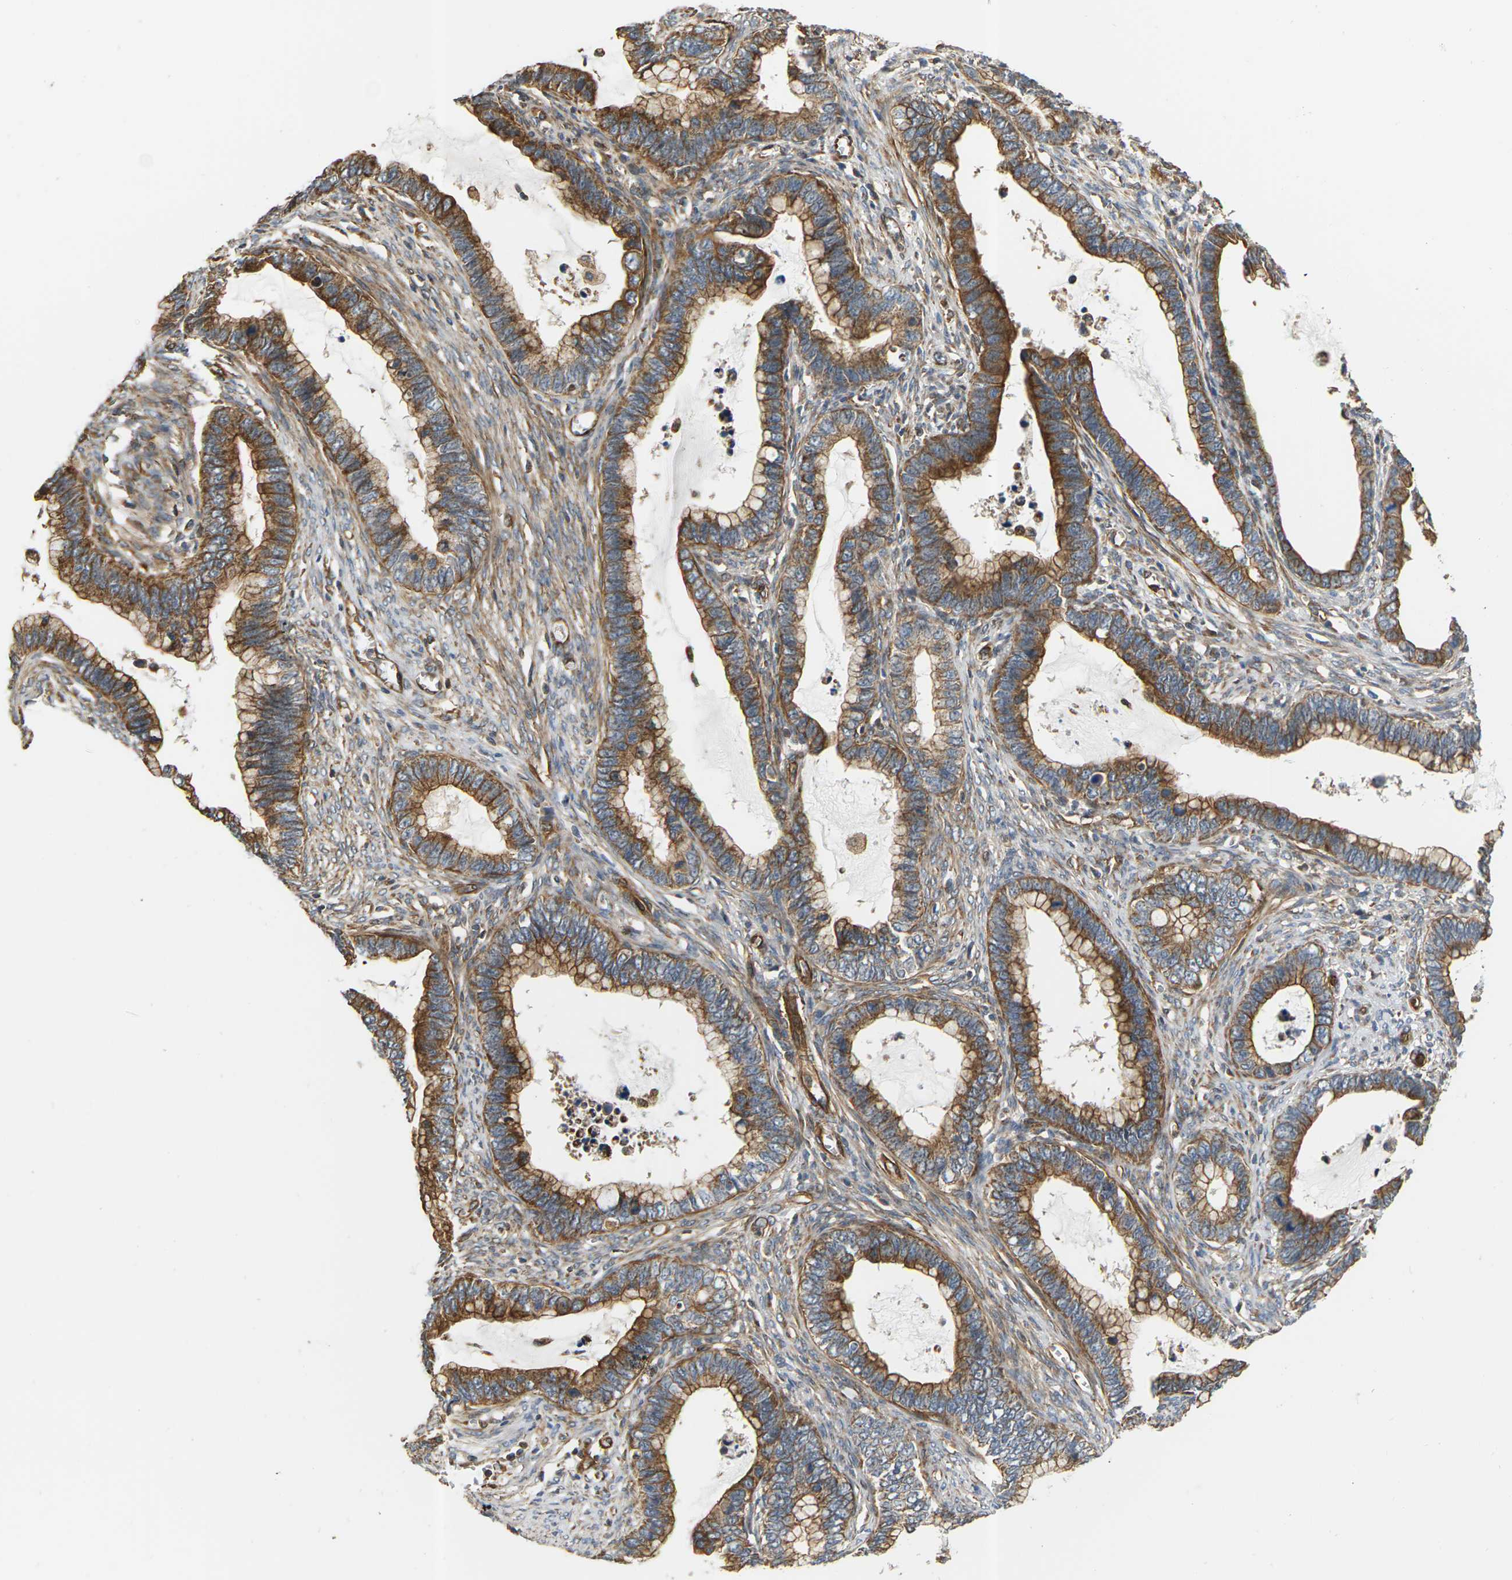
{"staining": {"intensity": "moderate", "quantity": ">75%", "location": "cytoplasmic/membranous"}, "tissue": "cervical cancer", "cell_type": "Tumor cells", "image_type": "cancer", "snomed": [{"axis": "morphology", "description": "Adenocarcinoma, NOS"}, {"axis": "topography", "description": "Cervix"}], "caption": "A brown stain labels moderate cytoplasmic/membranous expression of a protein in cervical cancer tumor cells. (IHC, brightfield microscopy, high magnification).", "gene": "PCDHB4", "patient": {"sex": "female", "age": 44}}